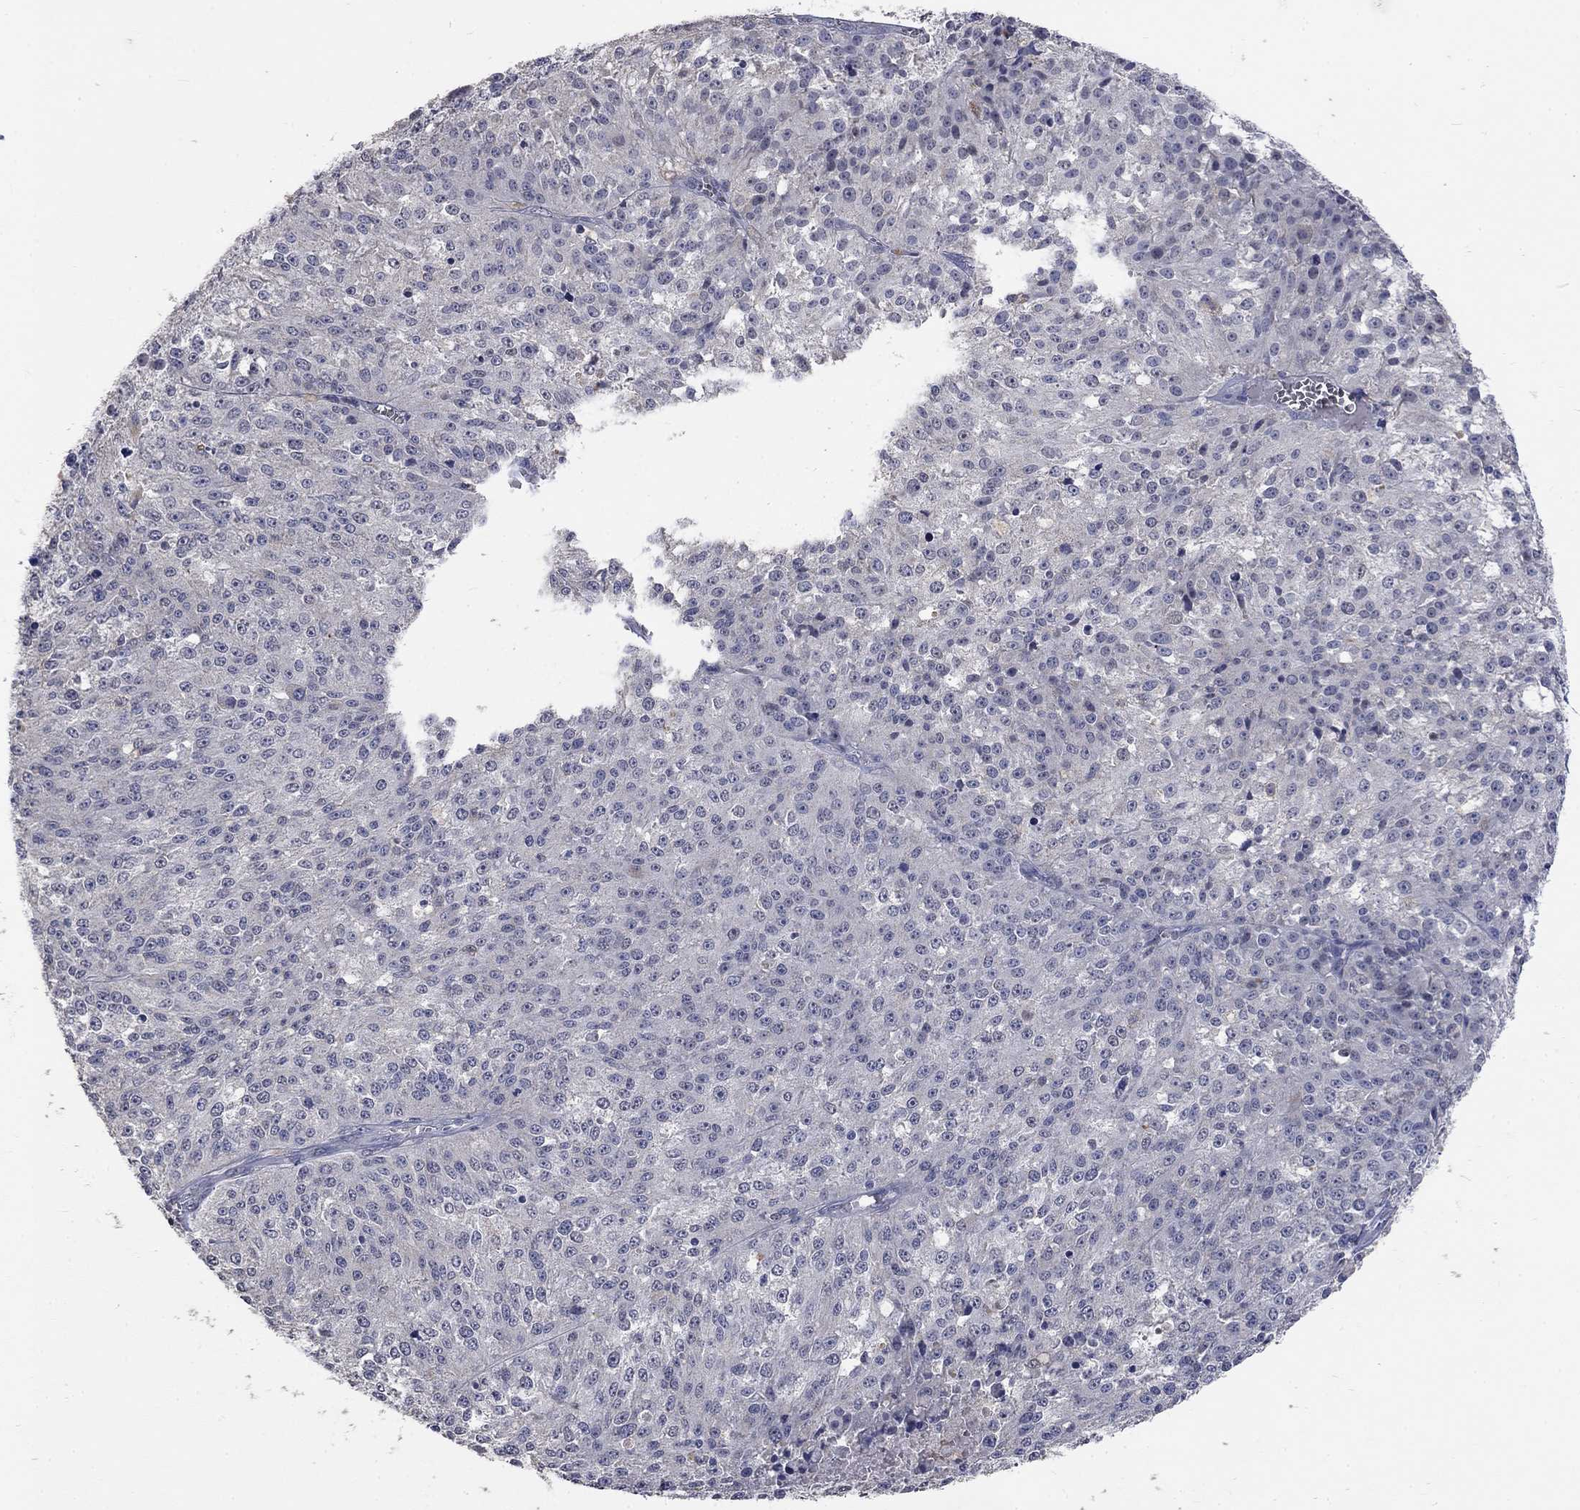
{"staining": {"intensity": "negative", "quantity": "none", "location": "none"}, "tissue": "melanoma", "cell_type": "Tumor cells", "image_type": "cancer", "snomed": [{"axis": "morphology", "description": "Malignant melanoma, Metastatic site"}, {"axis": "topography", "description": "Lymph node"}], "caption": "High power microscopy image of an immunohistochemistry photomicrograph of melanoma, revealing no significant staining in tumor cells. (Brightfield microscopy of DAB (3,3'-diaminobenzidine) immunohistochemistry (IHC) at high magnification).", "gene": "ZBTB18", "patient": {"sex": "female", "age": 64}}